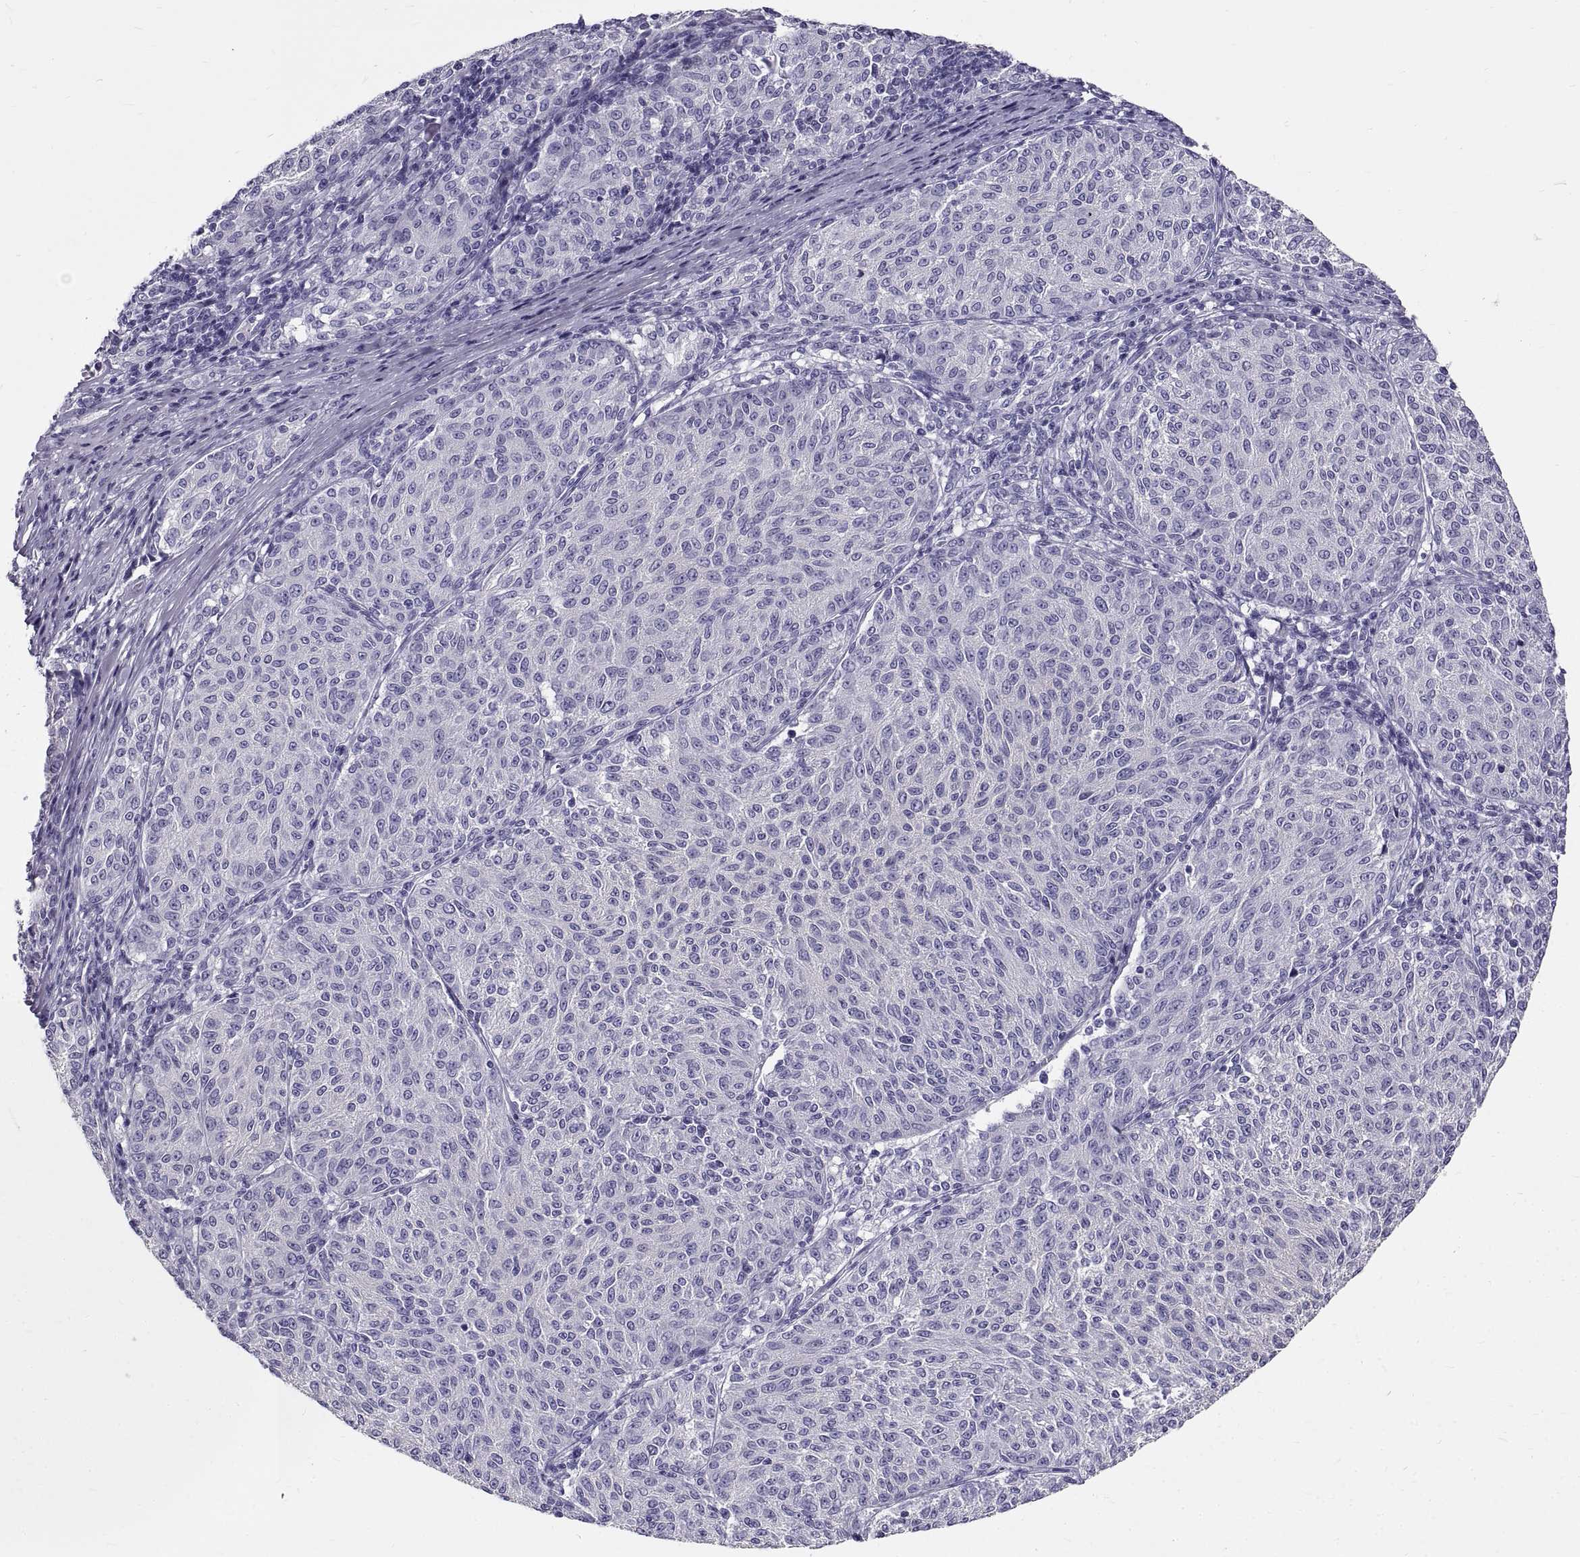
{"staining": {"intensity": "negative", "quantity": "none", "location": "none"}, "tissue": "melanoma", "cell_type": "Tumor cells", "image_type": "cancer", "snomed": [{"axis": "morphology", "description": "Malignant melanoma, NOS"}, {"axis": "topography", "description": "Skin"}], "caption": "IHC photomicrograph of neoplastic tissue: malignant melanoma stained with DAB (3,3'-diaminobenzidine) reveals no significant protein expression in tumor cells.", "gene": "GNG12", "patient": {"sex": "female", "age": 72}}